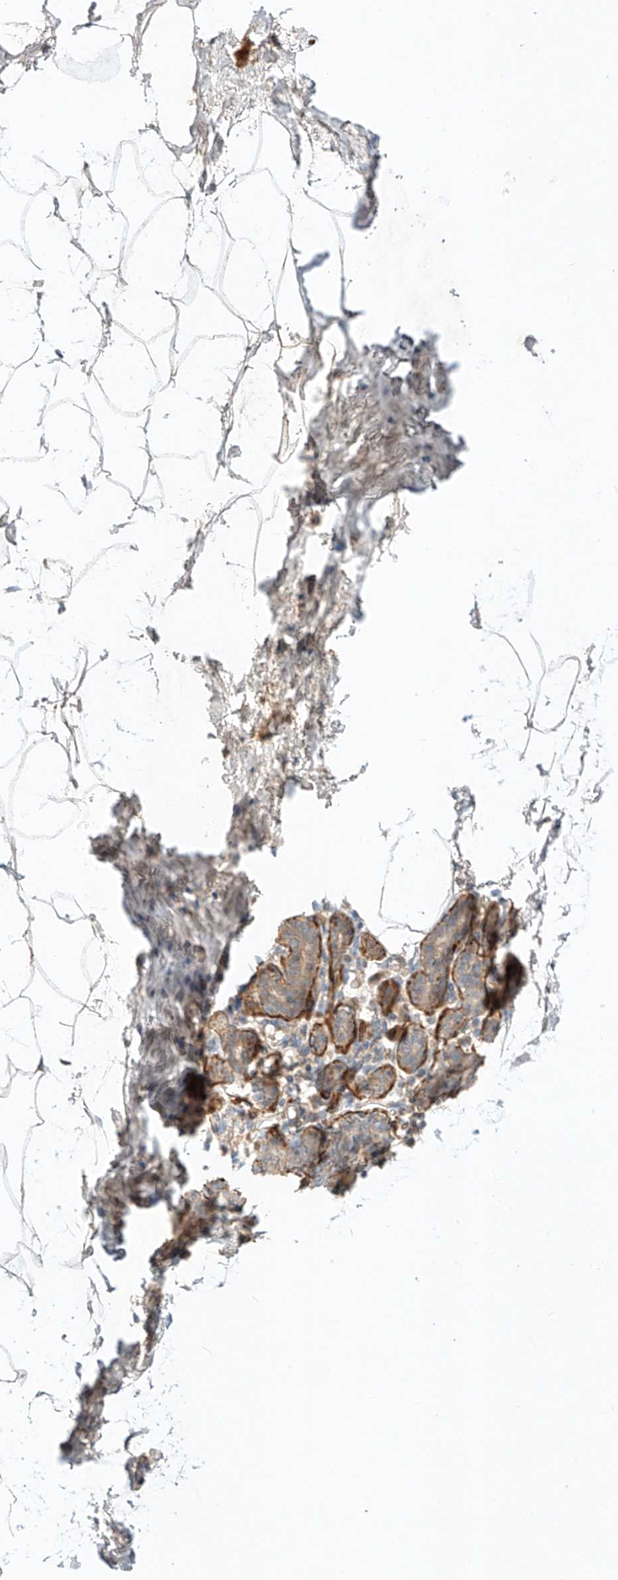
{"staining": {"intensity": "weak", "quantity": "<25%", "location": "cytoplasmic/membranous"}, "tissue": "breast", "cell_type": "Adipocytes", "image_type": "normal", "snomed": [{"axis": "morphology", "description": "Normal tissue, NOS"}, {"axis": "morphology", "description": "Lobular carcinoma"}, {"axis": "topography", "description": "Breast"}], "caption": "Breast stained for a protein using immunohistochemistry demonstrates no staining adipocytes.", "gene": "ARHGAP33", "patient": {"sex": "female", "age": 62}}